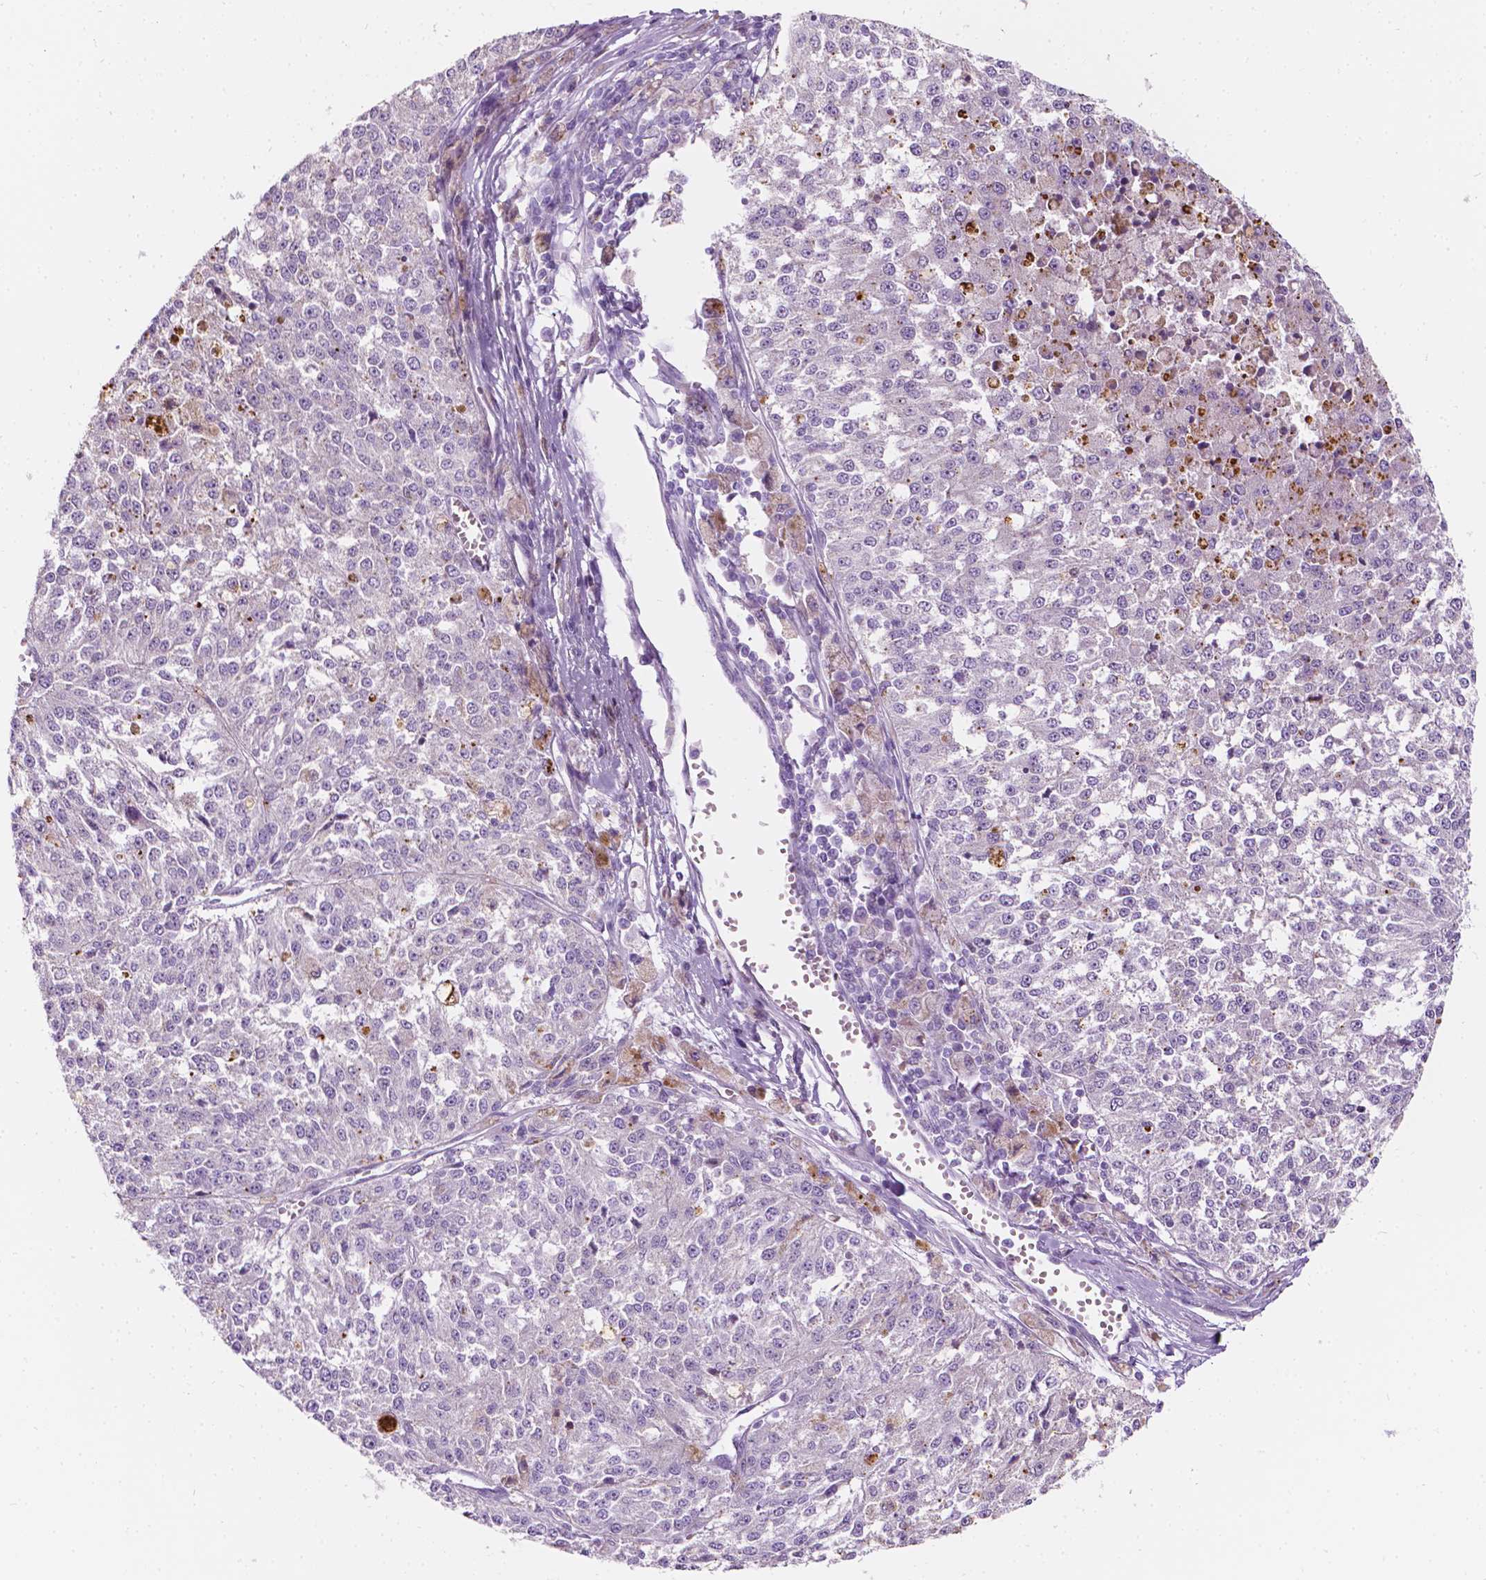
{"staining": {"intensity": "negative", "quantity": "none", "location": "none"}, "tissue": "melanoma", "cell_type": "Tumor cells", "image_type": "cancer", "snomed": [{"axis": "morphology", "description": "Malignant melanoma, Metastatic site"}, {"axis": "topography", "description": "Lymph node"}], "caption": "Tumor cells show no significant protein staining in melanoma.", "gene": "NOS1AP", "patient": {"sex": "female", "age": 64}}